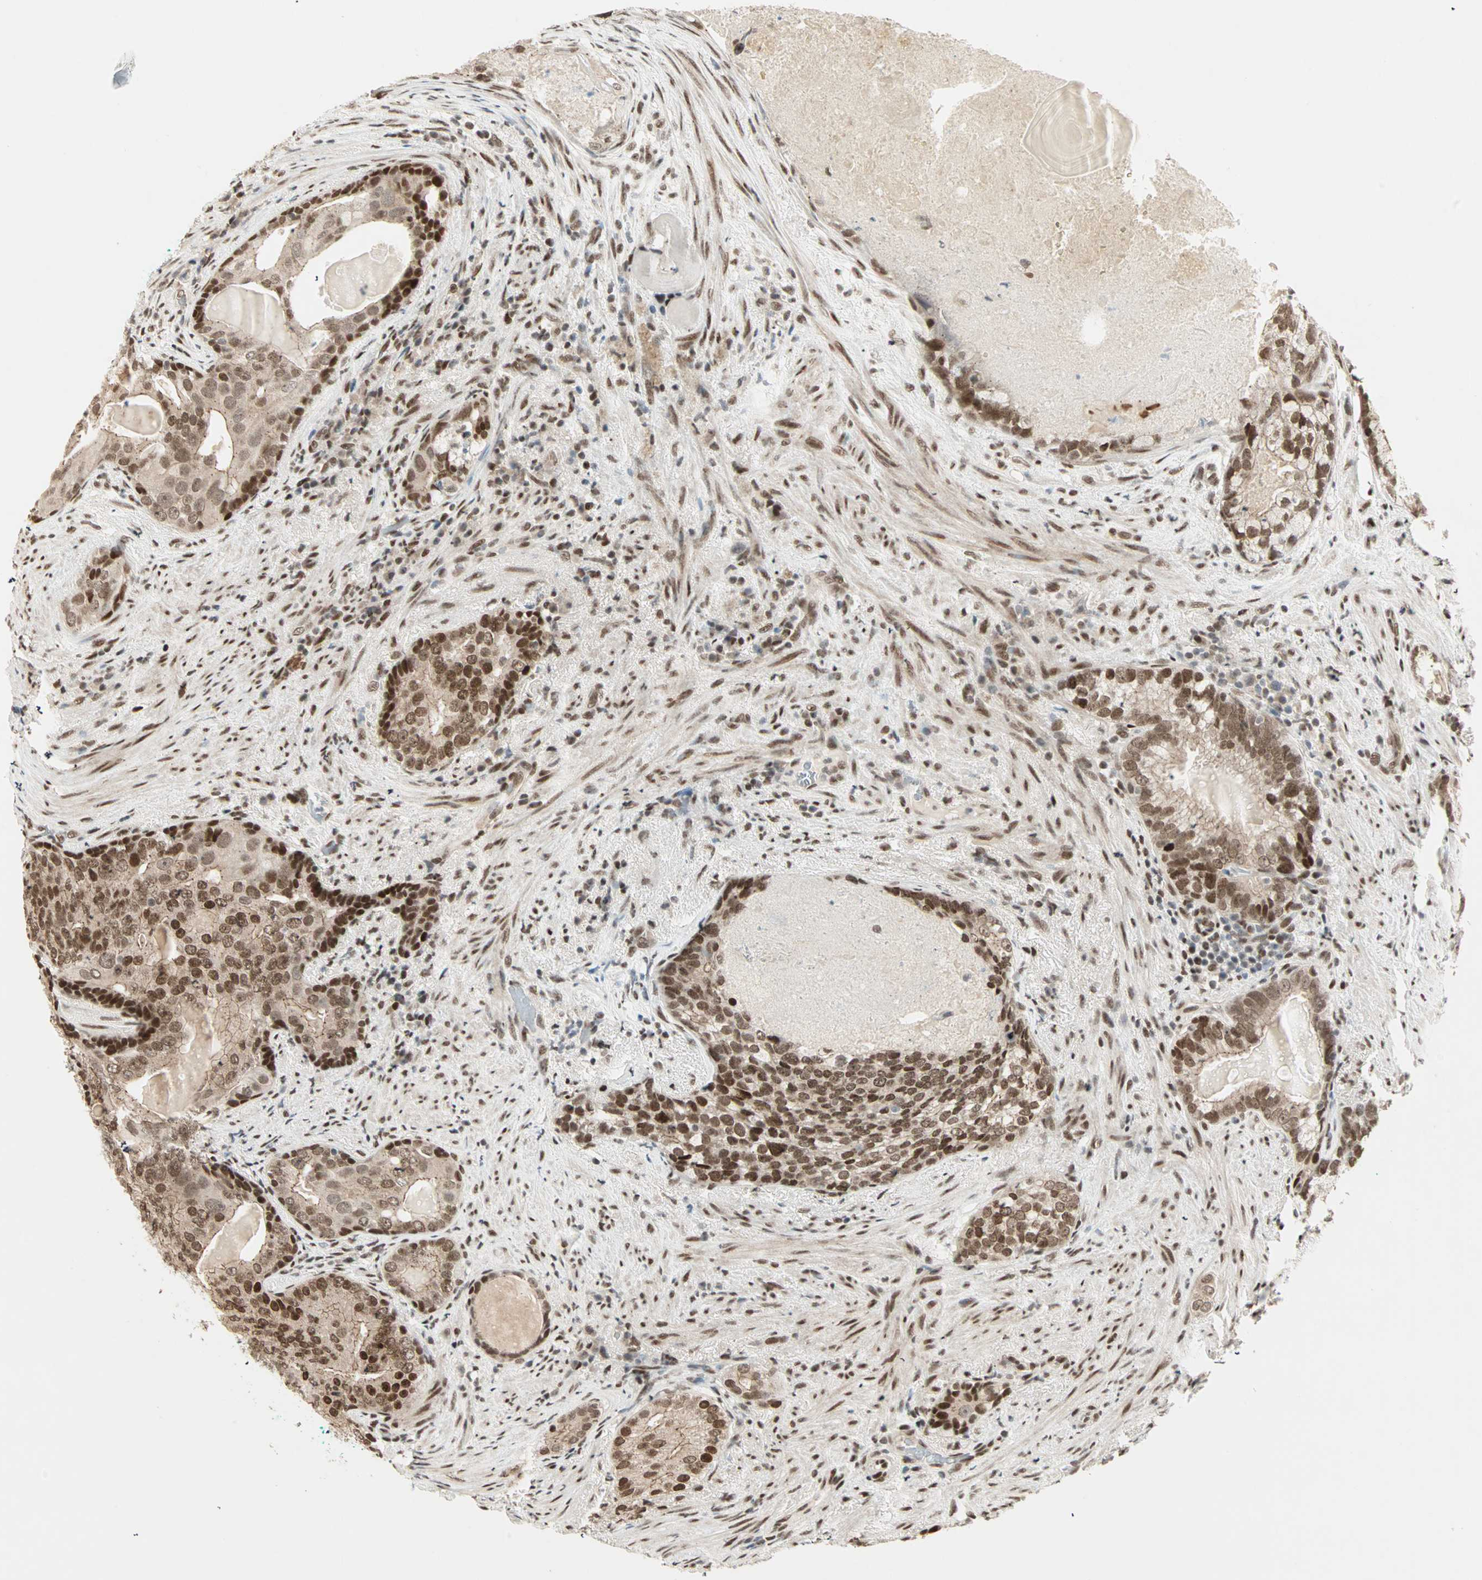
{"staining": {"intensity": "moderate", "quantity": ">75%", "location": "nuclear"}, "tissue": "prostate cancer", "cell_type": "Tumor cells", "image_type": "cancer", "snomed": [{"axis": "morphology", "description": "Adenocarcinoma, High grade"}, {"axis": "topography", "description": "Prostate"}], "caption": "Prostate adenocarcinoma (high-grade) stained with immunohistochemistry demonstrates moderate nuclear positivity in about >75% of tumor cells.", "gene": "BLM", "patient": {"sex": "male", "age": 66}}